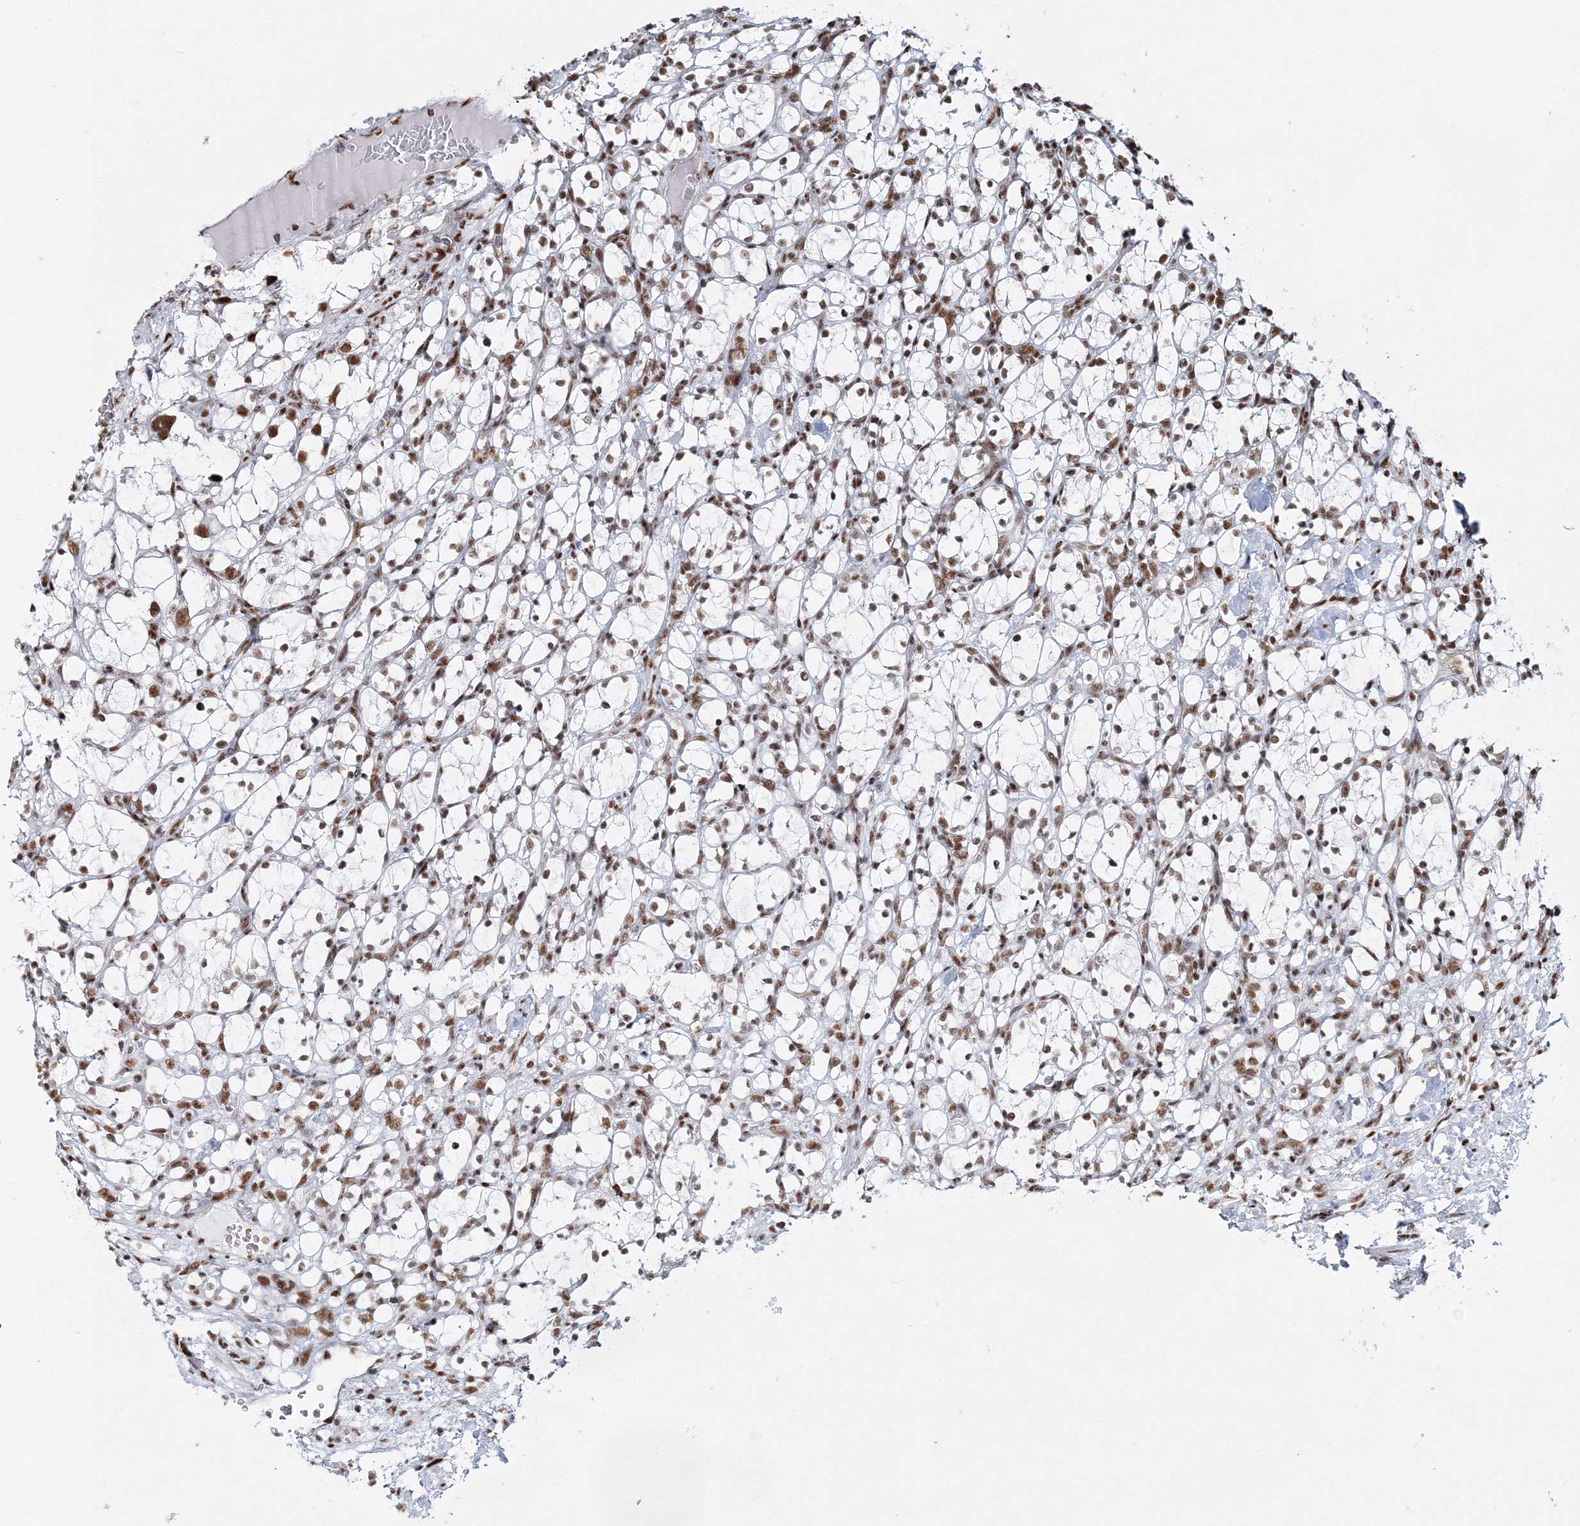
{"staining": {"intensity": "moderate", "quantity": ">75%", "location": "nuclear"}, "tissue": "renal cancer", "cell_type": "Tumor cells", "image_type": "cancer", "snomed": [{"axis": "morphology", "description": "Adenocarcinoma, NOS"}, {"axis": "topography", "description": "Kidney"}], "caption": "IHC of human adenocarcinoma (renal) demonstrates medium levels of moderate nuclear expression in about >75% of tumor cells. The protein of interest is shown in brown color, while the nuclei are stained blue.", "gene": "QRICH1", "patient": {"sex": "female", "age": 69}}